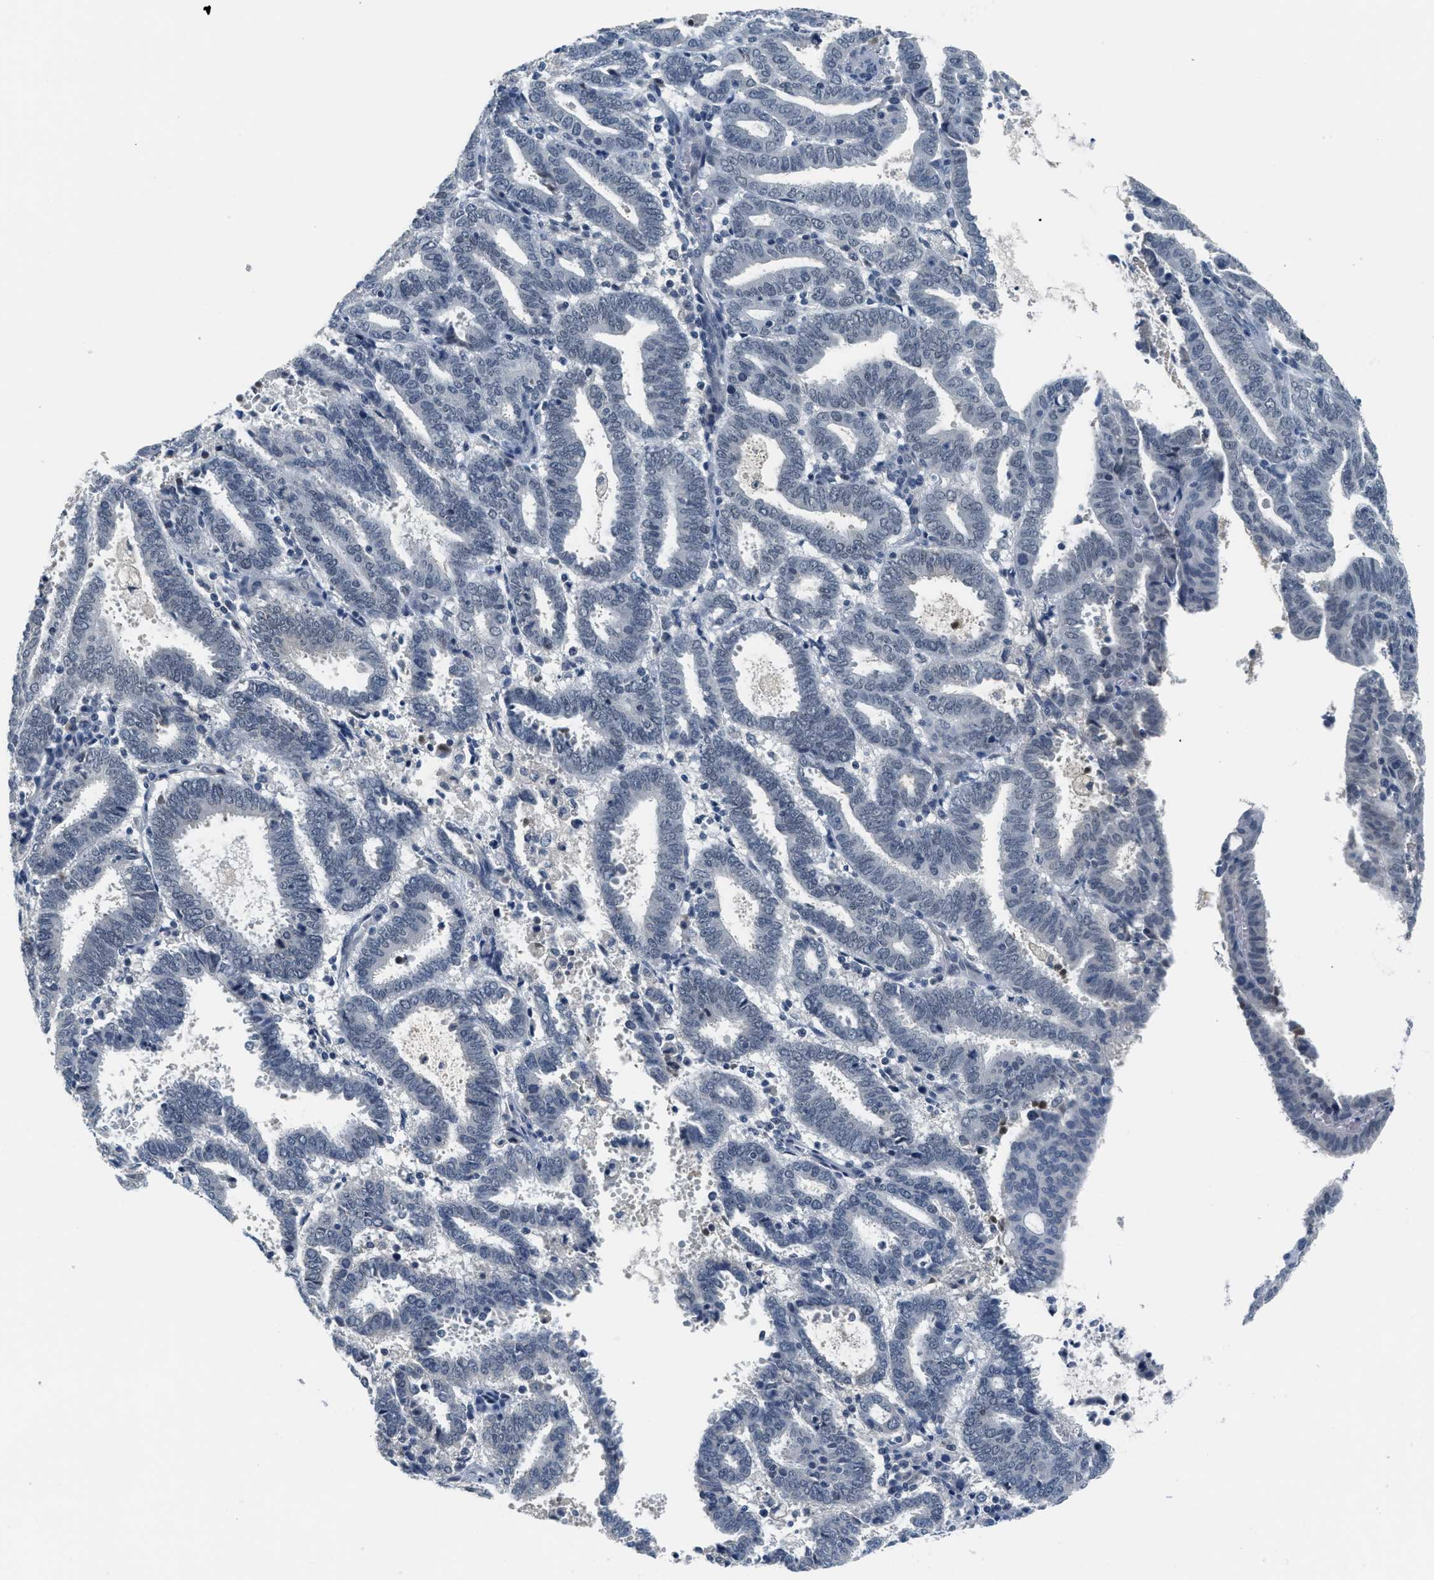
{"staining": {"intensity": "negative", "quantity": "none", "location": "none"}, "tissue": "endometrial cancer", "cell_type": "Tumor cells", "image_type": "cancer", "snomed": [{"axis": "morphology", "description": "Adenocarcinoma, NOS"}, {"axis": "topography", "description": "Uterus"}], "caption": "Immunohistochemical staining of human endometrial cancer (adenocarcinoma) demonstrates no significant expression in tumor cells. Brightfield microscopy of IHC stained with DAB (3,3'-diaminobenzidine) (brown) and hematoxylin (blue), captured at high magnification.", "gene": "MZF1", "patient": {"sex": "female", "age": 83}}